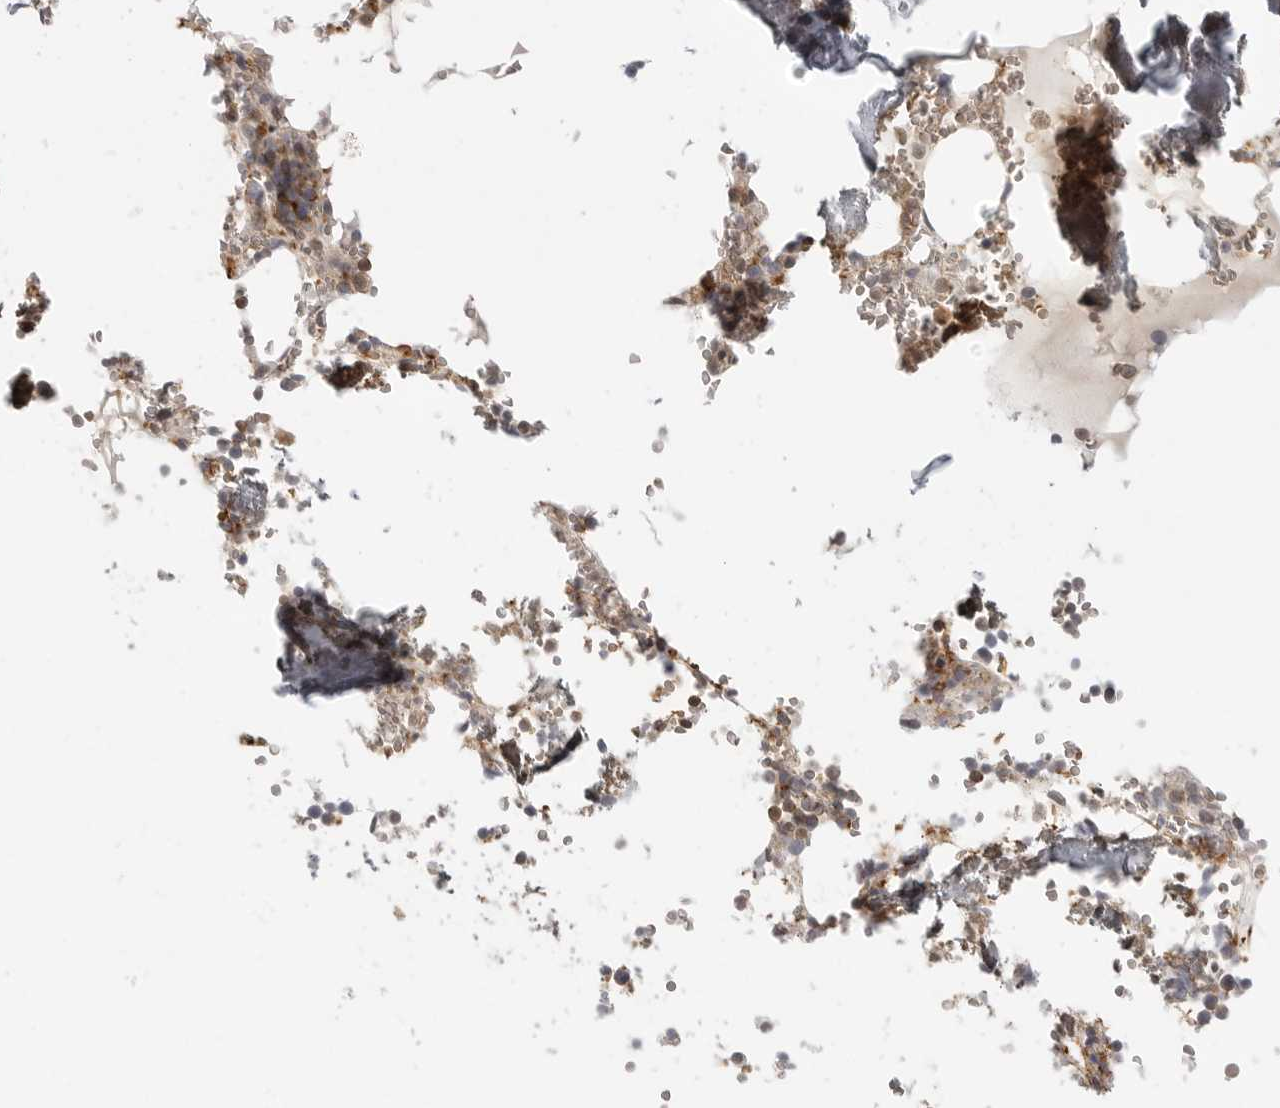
{"staining": {"intensity": "moderate", "quantity": "25%-75%", "location": "cytoplasmic/membranous"}, "tissue": "bone marrow", "cell_type": "Hematopoietic cells", "image_type": "normal", "snomed": [{"axis": "morphology", "description": "Normal tissue, NOS"}, {"axis": "topography", "description": "Bone marrow"}], "caption": "Immunohistochemistry (IHC) (DAB) staining of normal bone marrow shows moderate cytoplasmic/membranous protein staining in approximately 25%-75% of hematopoietic cells.", "gene": "DBNL", "patient": {"sex": "male", "age": 70}}